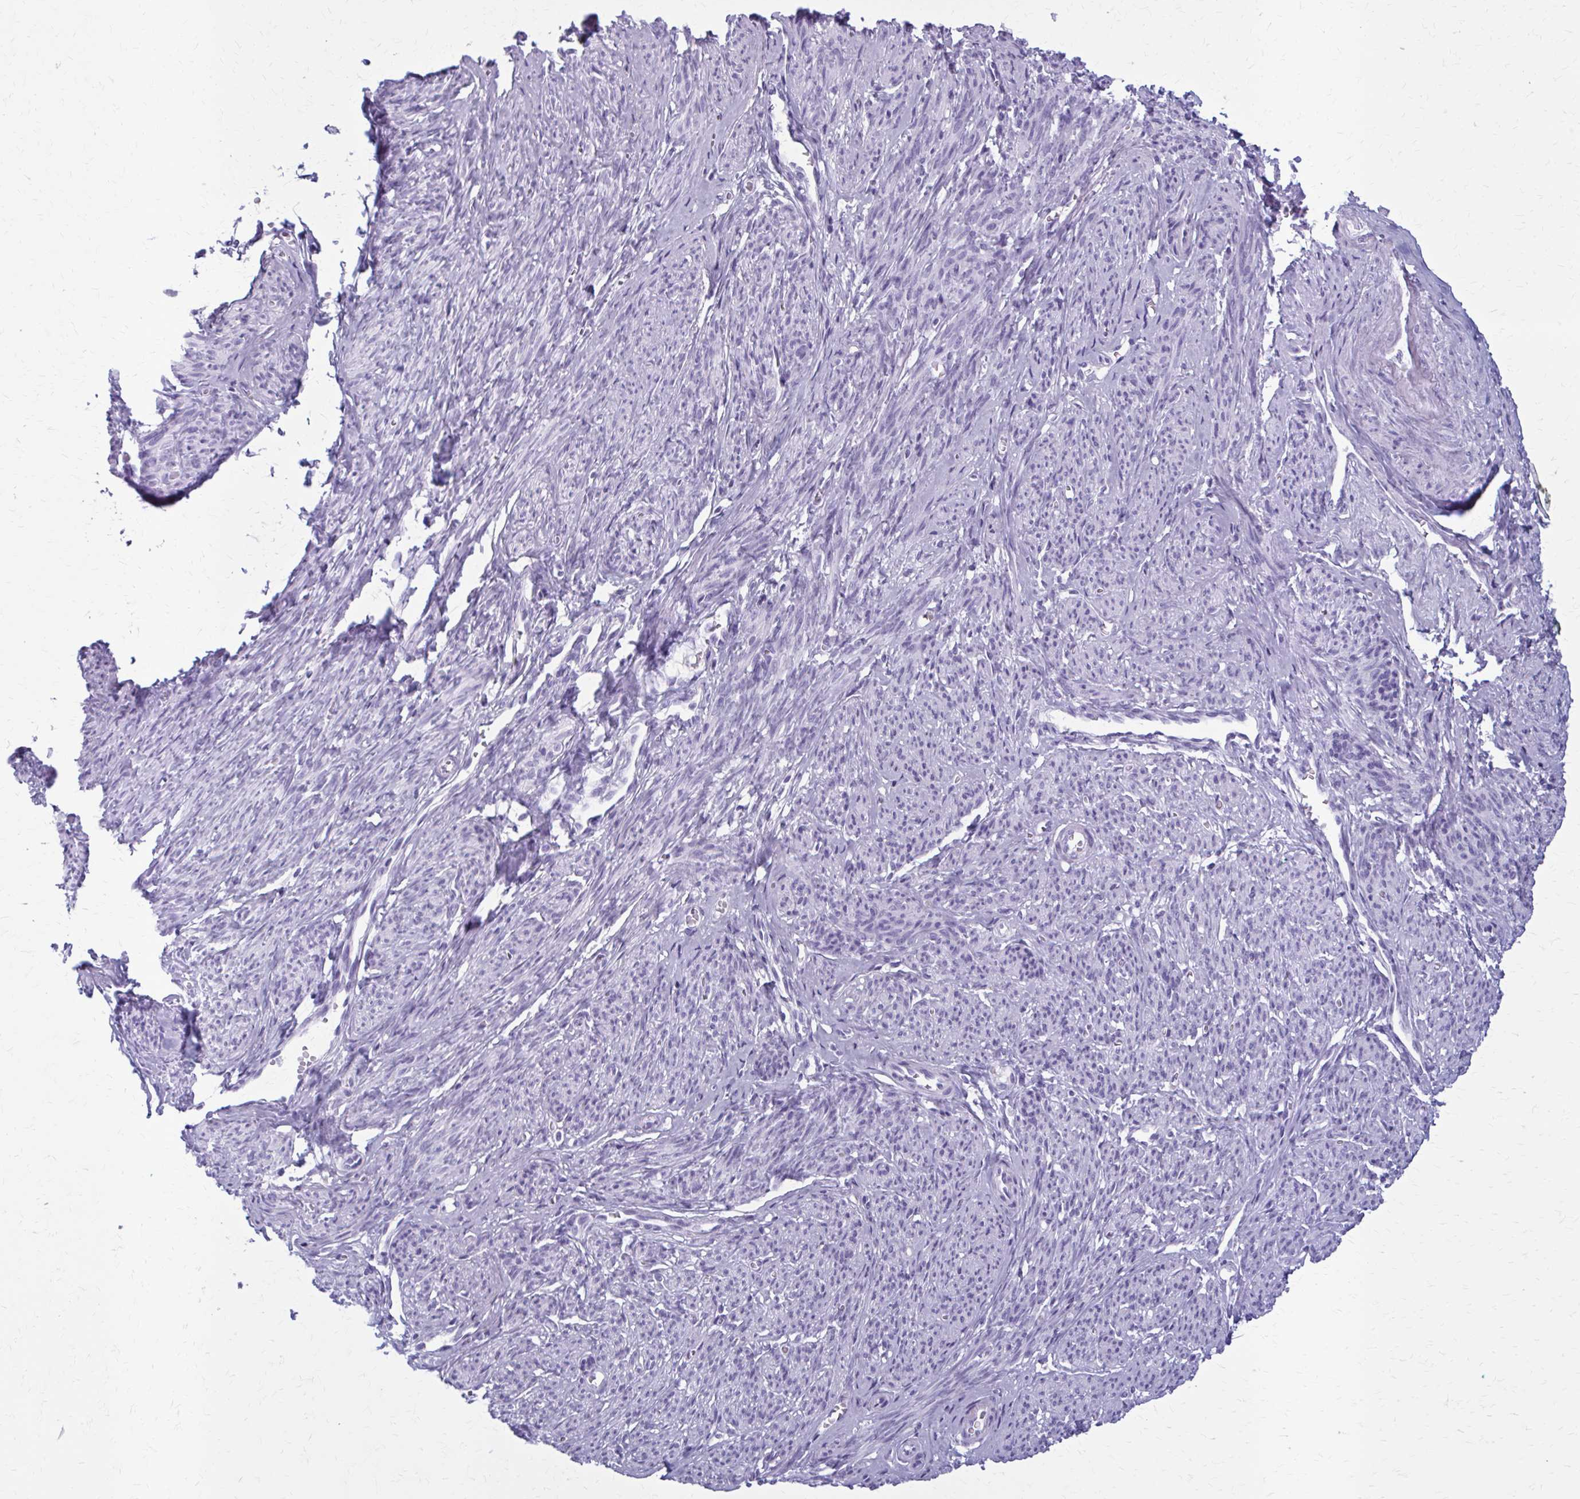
{"staining": {"intensity": "negative", "quantity": "none", "location": "none"}, "tissue": "smooth muscle", "cell_type": "Smooth muscle cells", "image_type": "normal", "snomed": [{"axis": "morphology", "description": "Normal tissue, NOS"}, {"axis": "topography", "description": "Smooth muscle"}], "caption": "A high-resolution micrograph shows immunohistochemistry (IHC) staining of unremarkable smooth muscle, which demonstrates no significant expression in smooth muscle cells.", "gene": "ZDHHC7", "patient": {"sex": "female", "age": 65}}